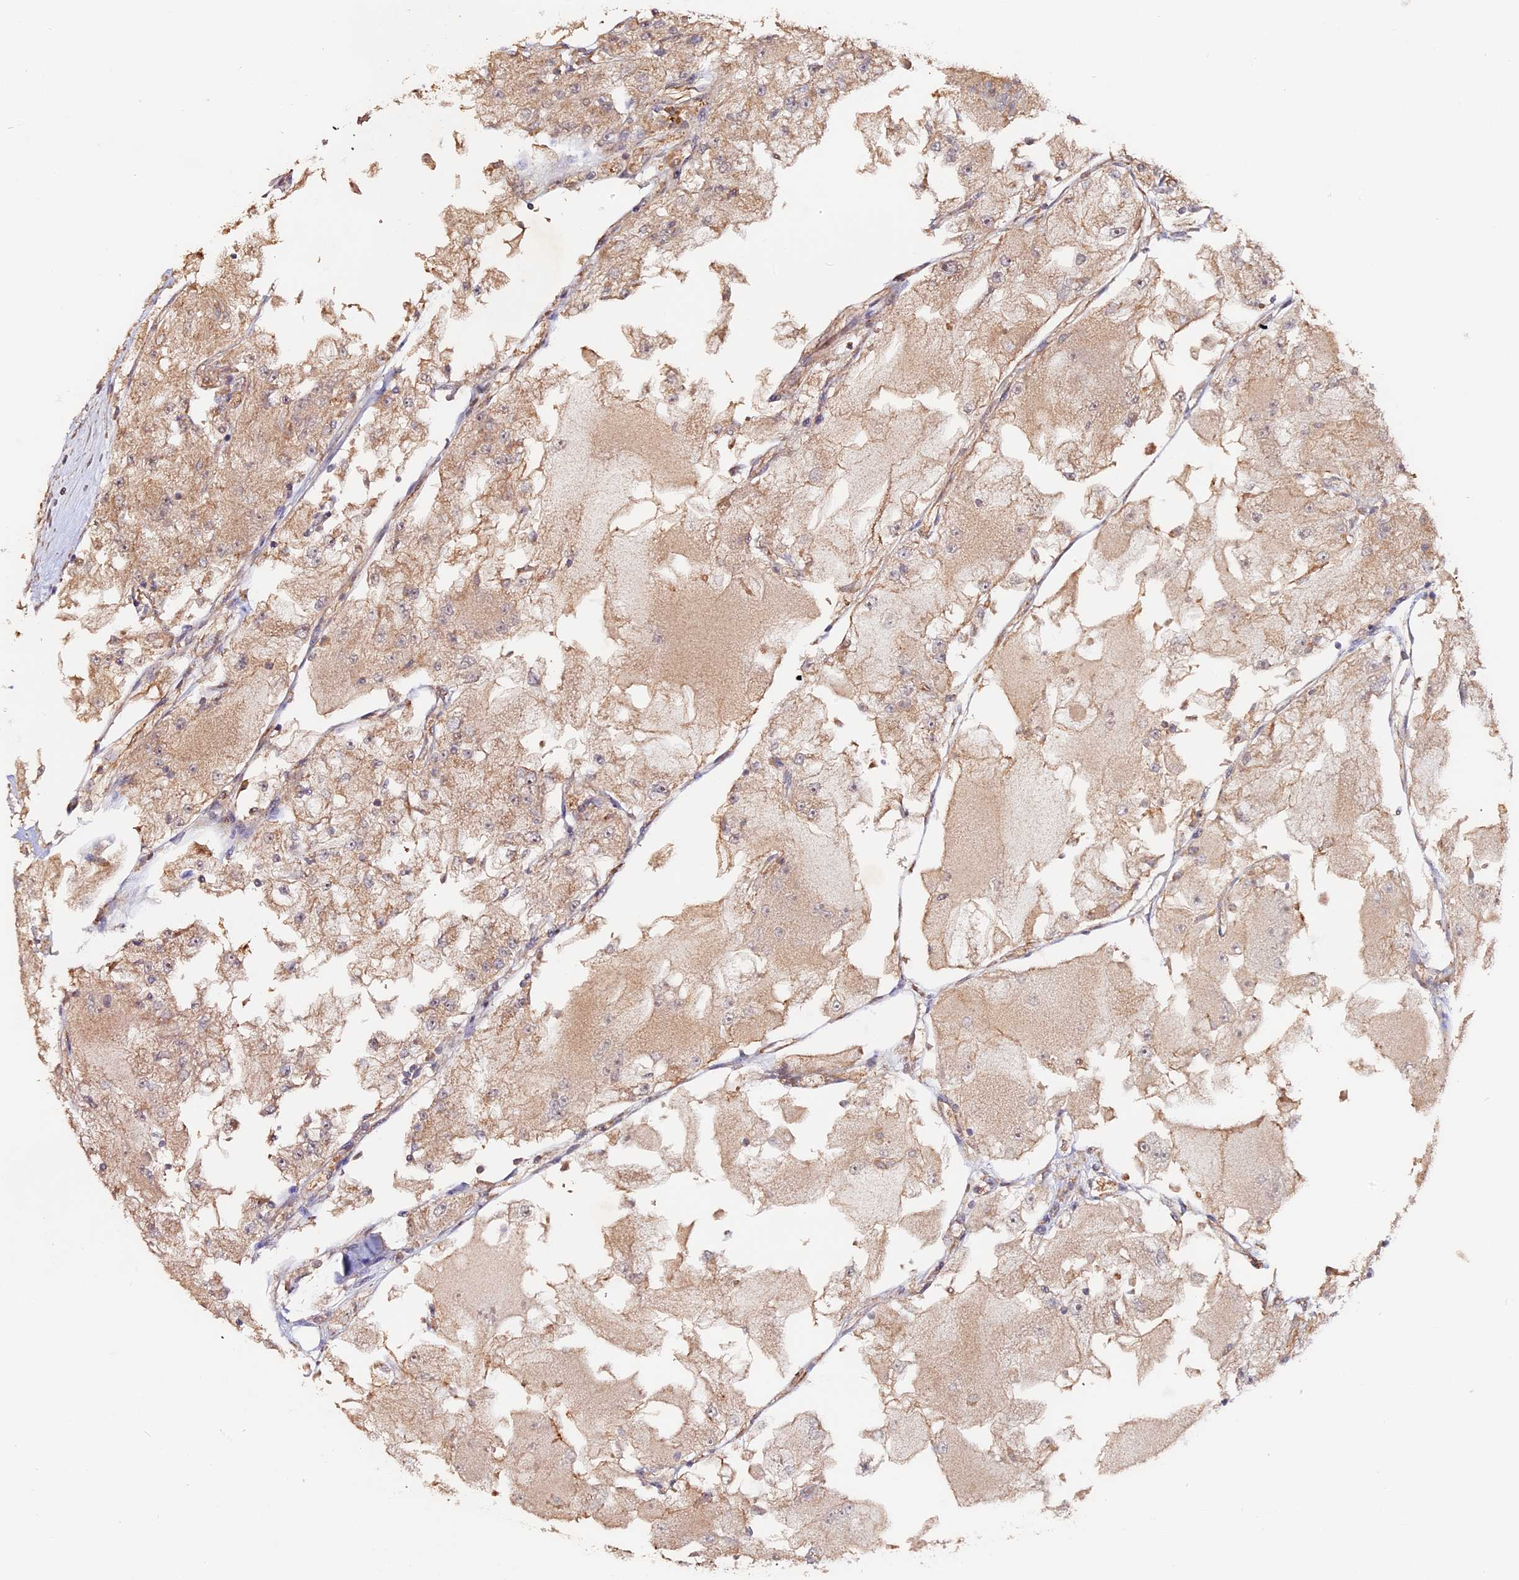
{"staining": {"intensity": "weak", "quantity": "25%-75%", "location": "cytoplasmic/membranous"}, "tissue": "renal cancer", "cell_type": "Tumor cells", "image_type": "cancer", "snomed": [{"axis": "morphology", "description": "Adenocarcinoma, NOS"}, {"axis": "topography", "description": "Kidney"}], "caption": "Renal cancer (adenocarcinoma) stained for a protein reveals weak cytoplasmic/membranous positivity in tumor cells.", "gene": "TANGO6", "patient": {"sex": "female", "age": 72}}